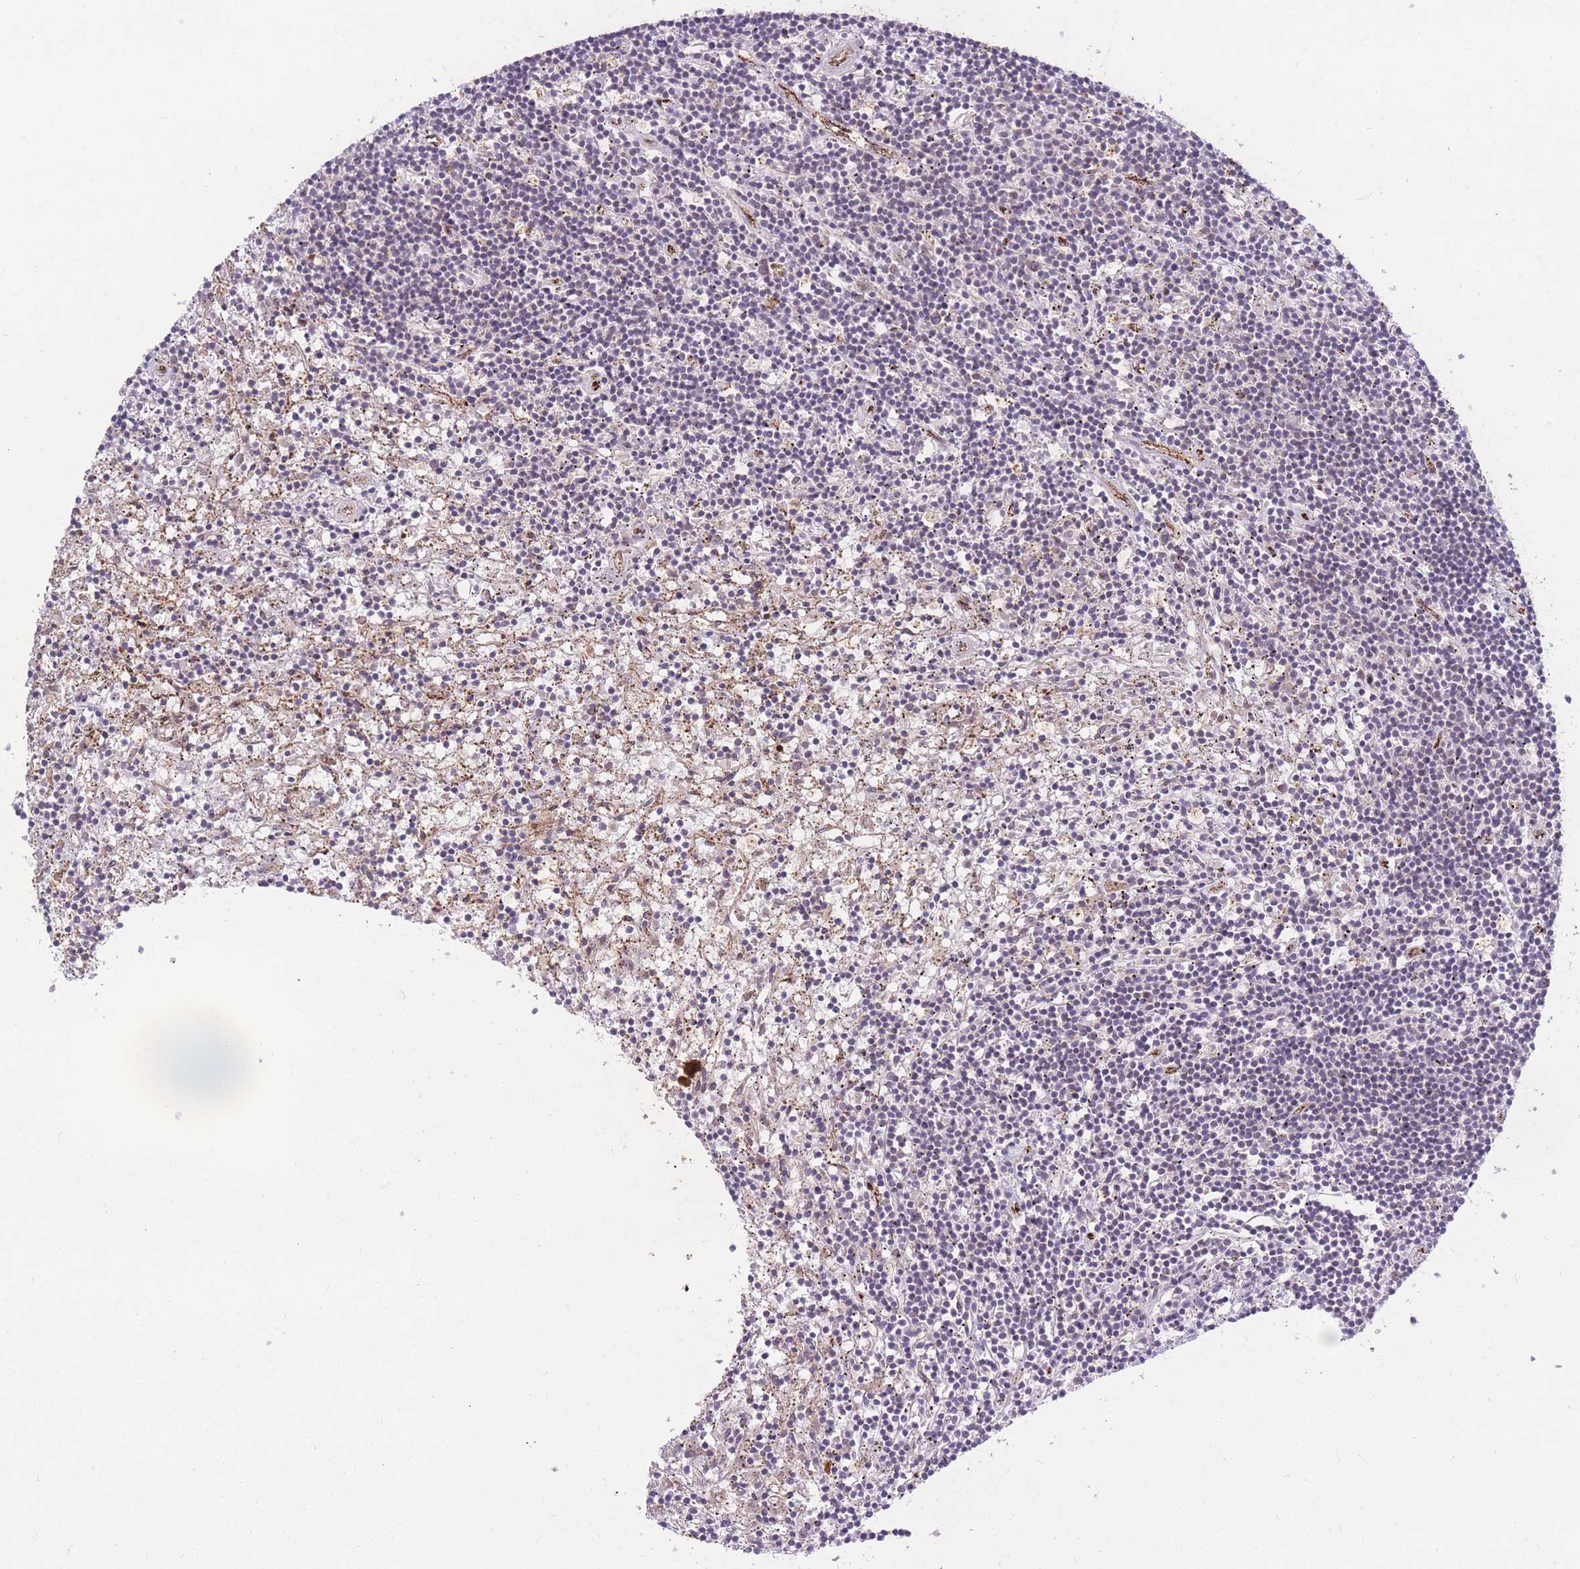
{"staining": {"intensity": "negative", "quantity": "none", "location": "none"}, "tissue": "lymphoma", "cell_type": "Tumor cells", "image_type": "cancer", "snomed": [{"axis": "morphology", "description": "Malignant lymphoma, non-Hodgkin's type, Low grade"}, {"axis": "topography", "description": "Spleen"}], "caption": "This is an IHC micrograph of human lymphoma. There is no positivity in tumor cells.", "gene": "CISH", "patient": {"sex": "male", "age": 76}}